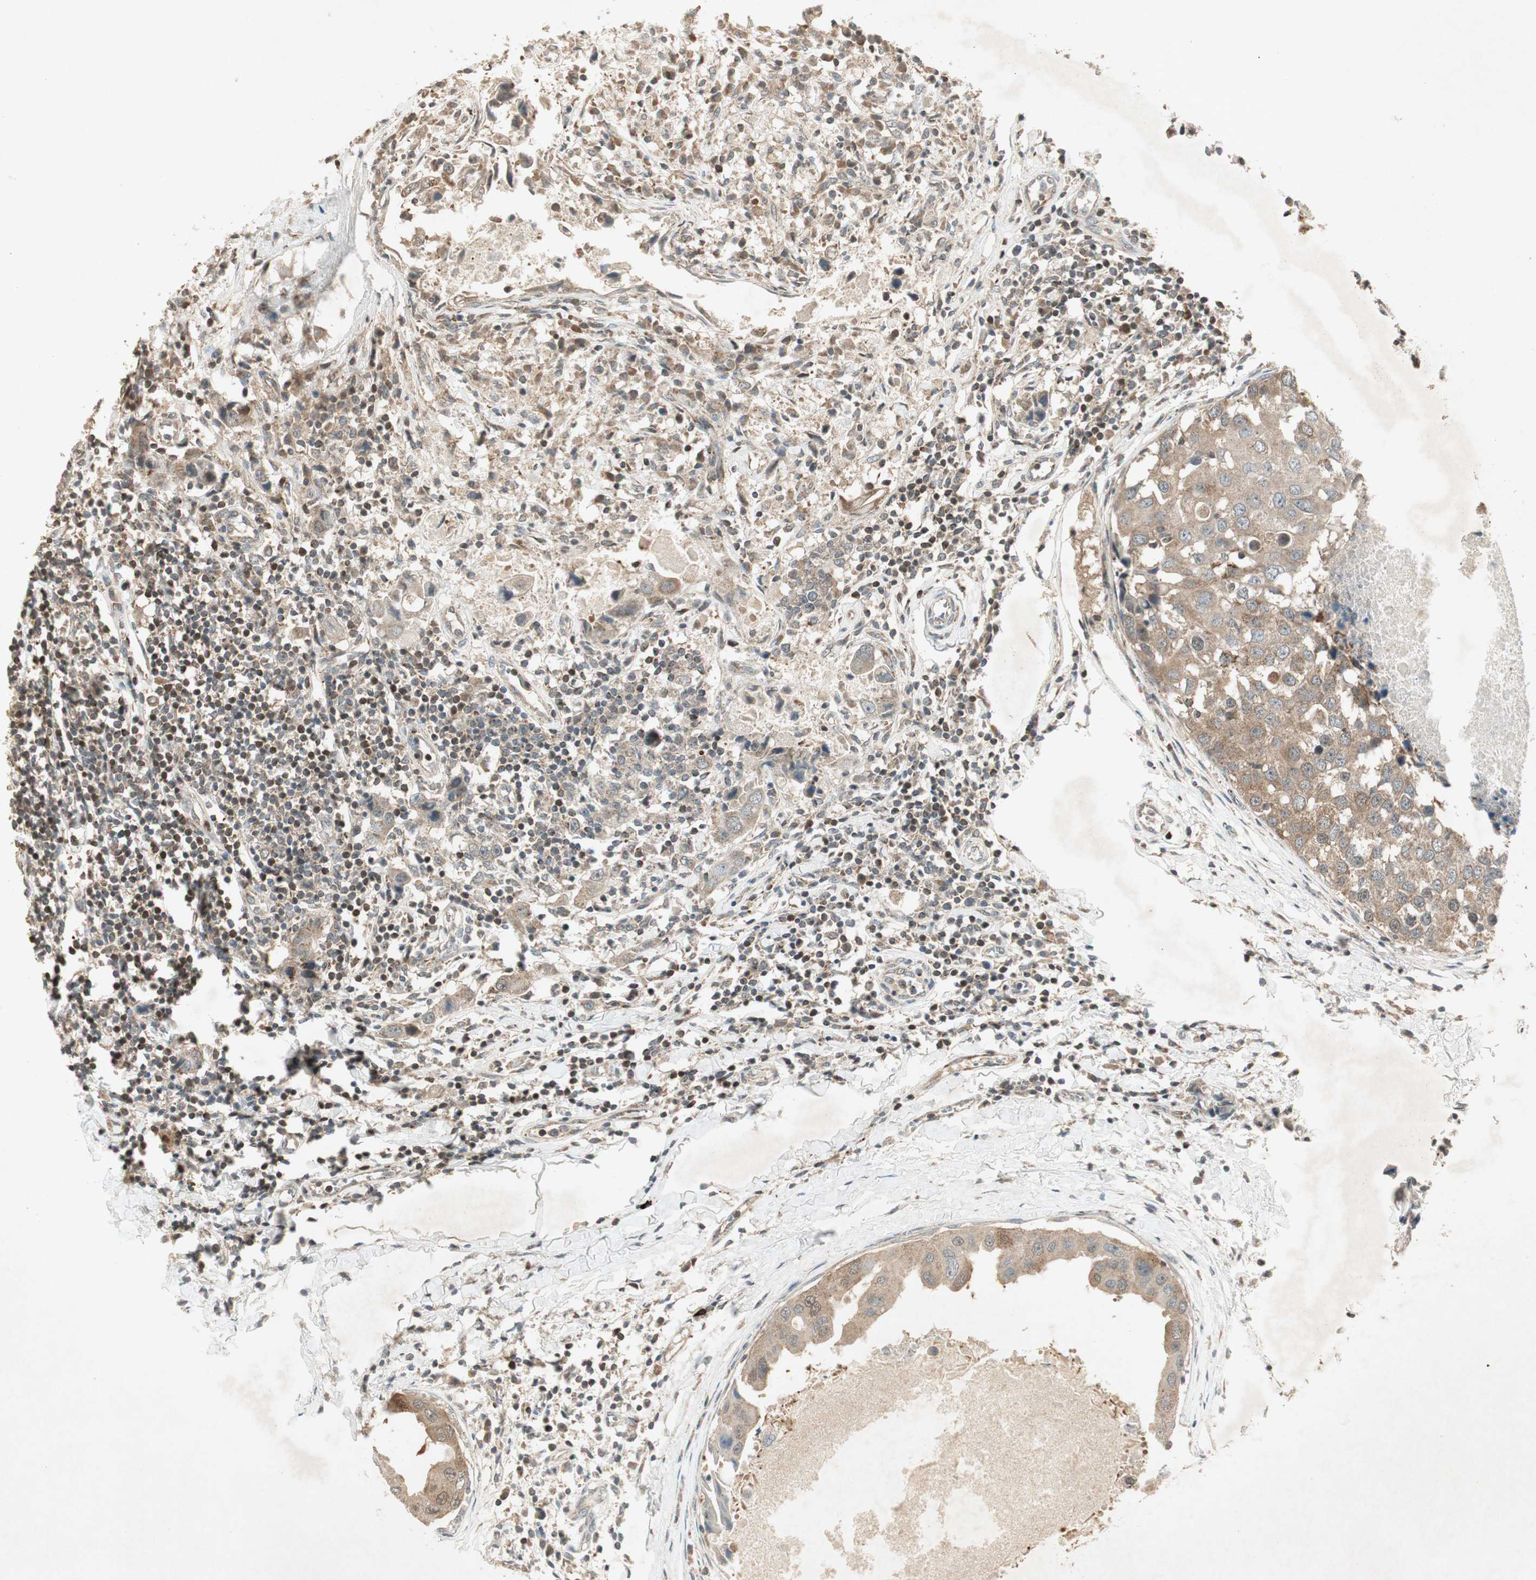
{"staining": {"intensity": "moderate", "quantity": ">75%", "location": "cytoplasmic/membranous"}, "tissue": "breast cancer", "cell_type": "Tumor cells", "image_type": "cancer", "snomed": [{"axis": "morphology", "description": "Duct carcinoma"}, {"axis": "topography", "description": "Breast"}], "caption": "Brown immunohistochemical staining in human breast cancer shows moderate cytoplasmic/membranous positivity in approximately >75% of tumor cells.", "gene": "USP2", "patient": {"sex": "female", "age": 27}}